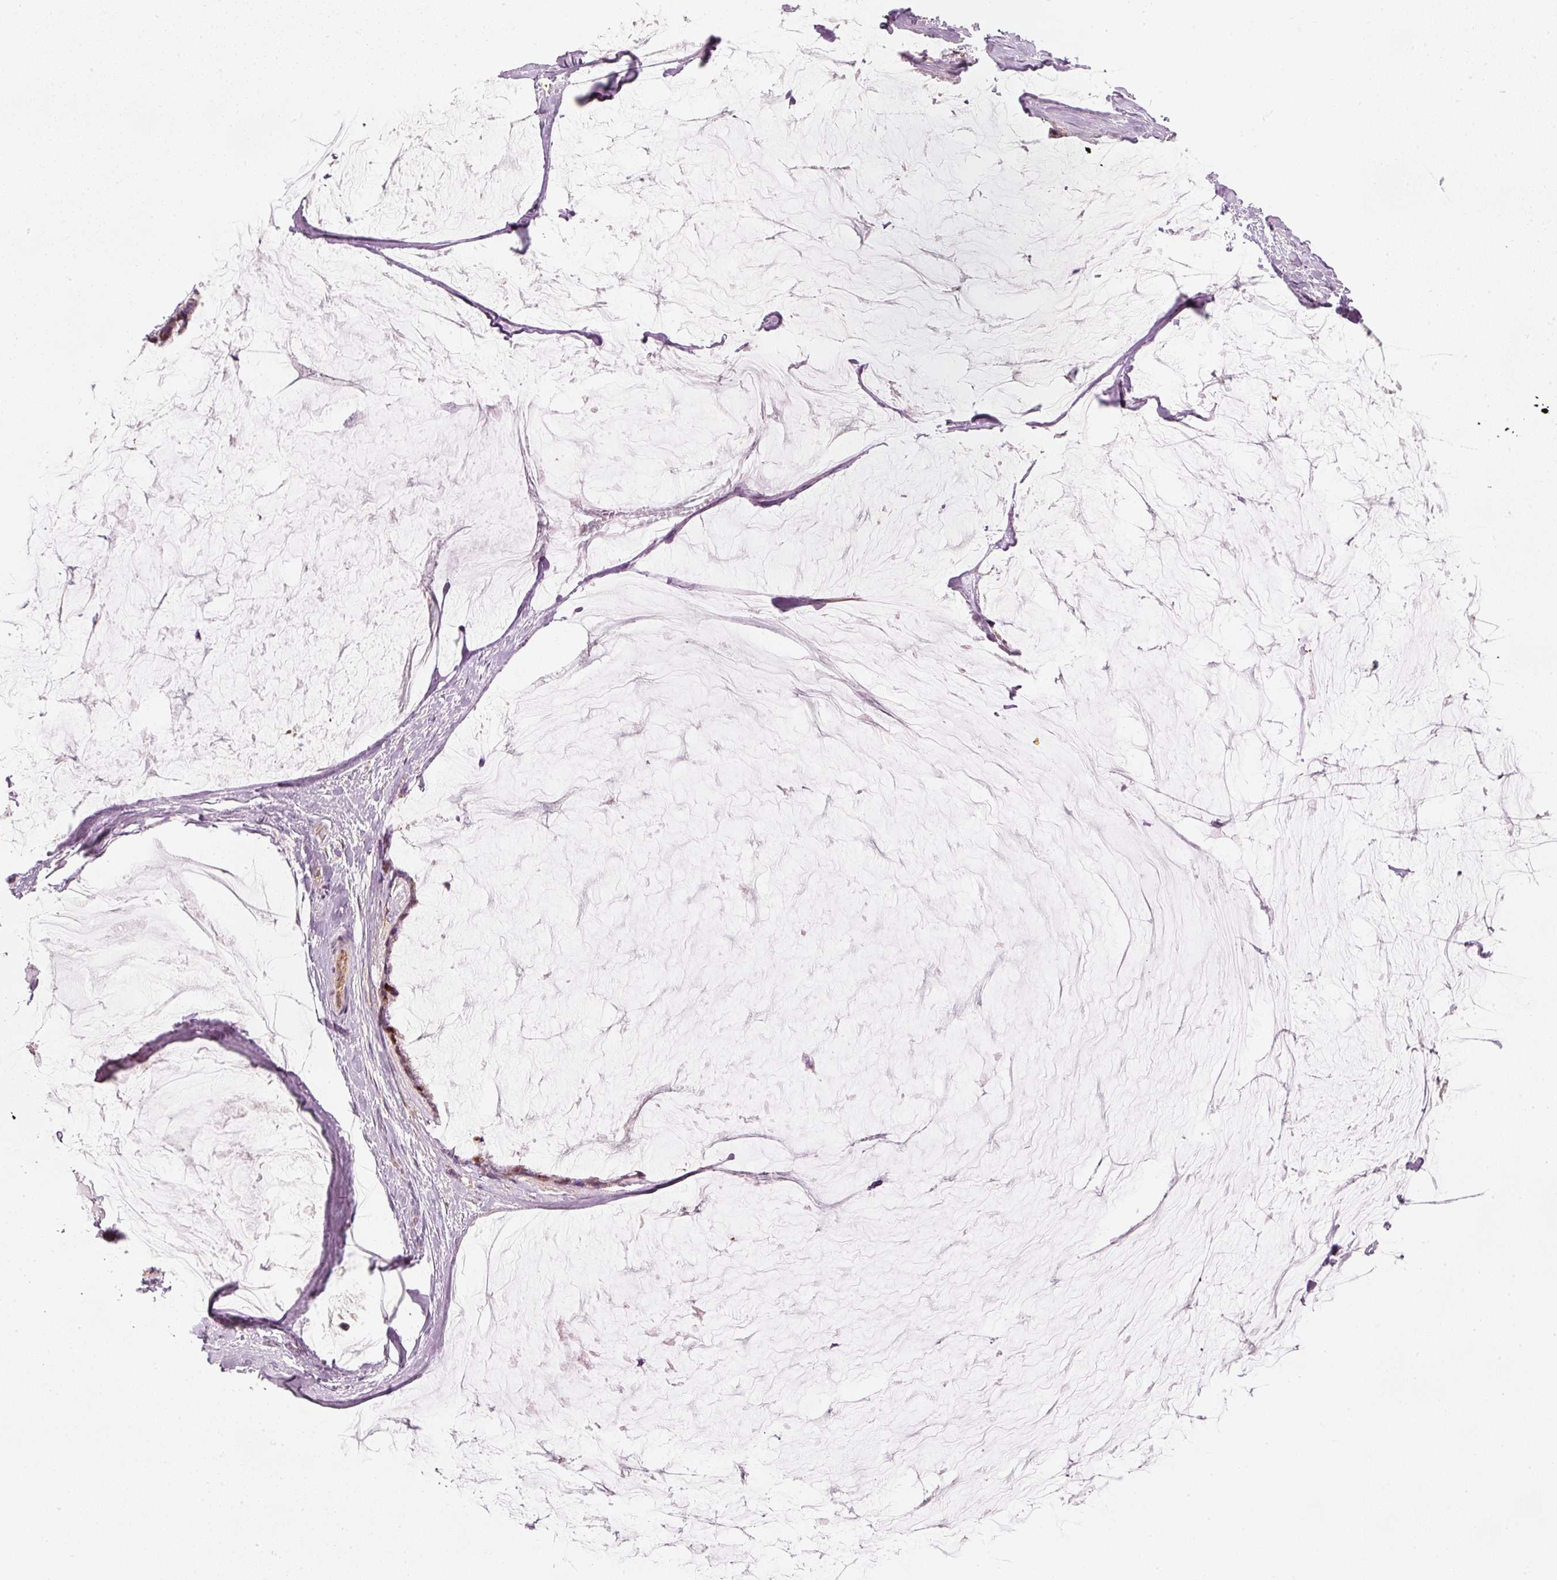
{"staining": {"intensity": "moderate", "quantity": "25%-75%", "location": "nuclear"}, "tissue": "ovarian cancer", "cell_type": "Tumor cells", "image_type": "cancer", "snomed": [{"axis": "morphology", "description": "Cystadenocarcinoma, mucinous, NOS"}, {"axis": "topography", "description": "Ovary"}], "caption": "Moderate nuclear protein positivity is identified in approximately 25%-75% of tumor cells in ovarian mucinous cystadenocarcinoma.", "gene": "TREX2", "patient": {"sex": "female", "age": 39}}